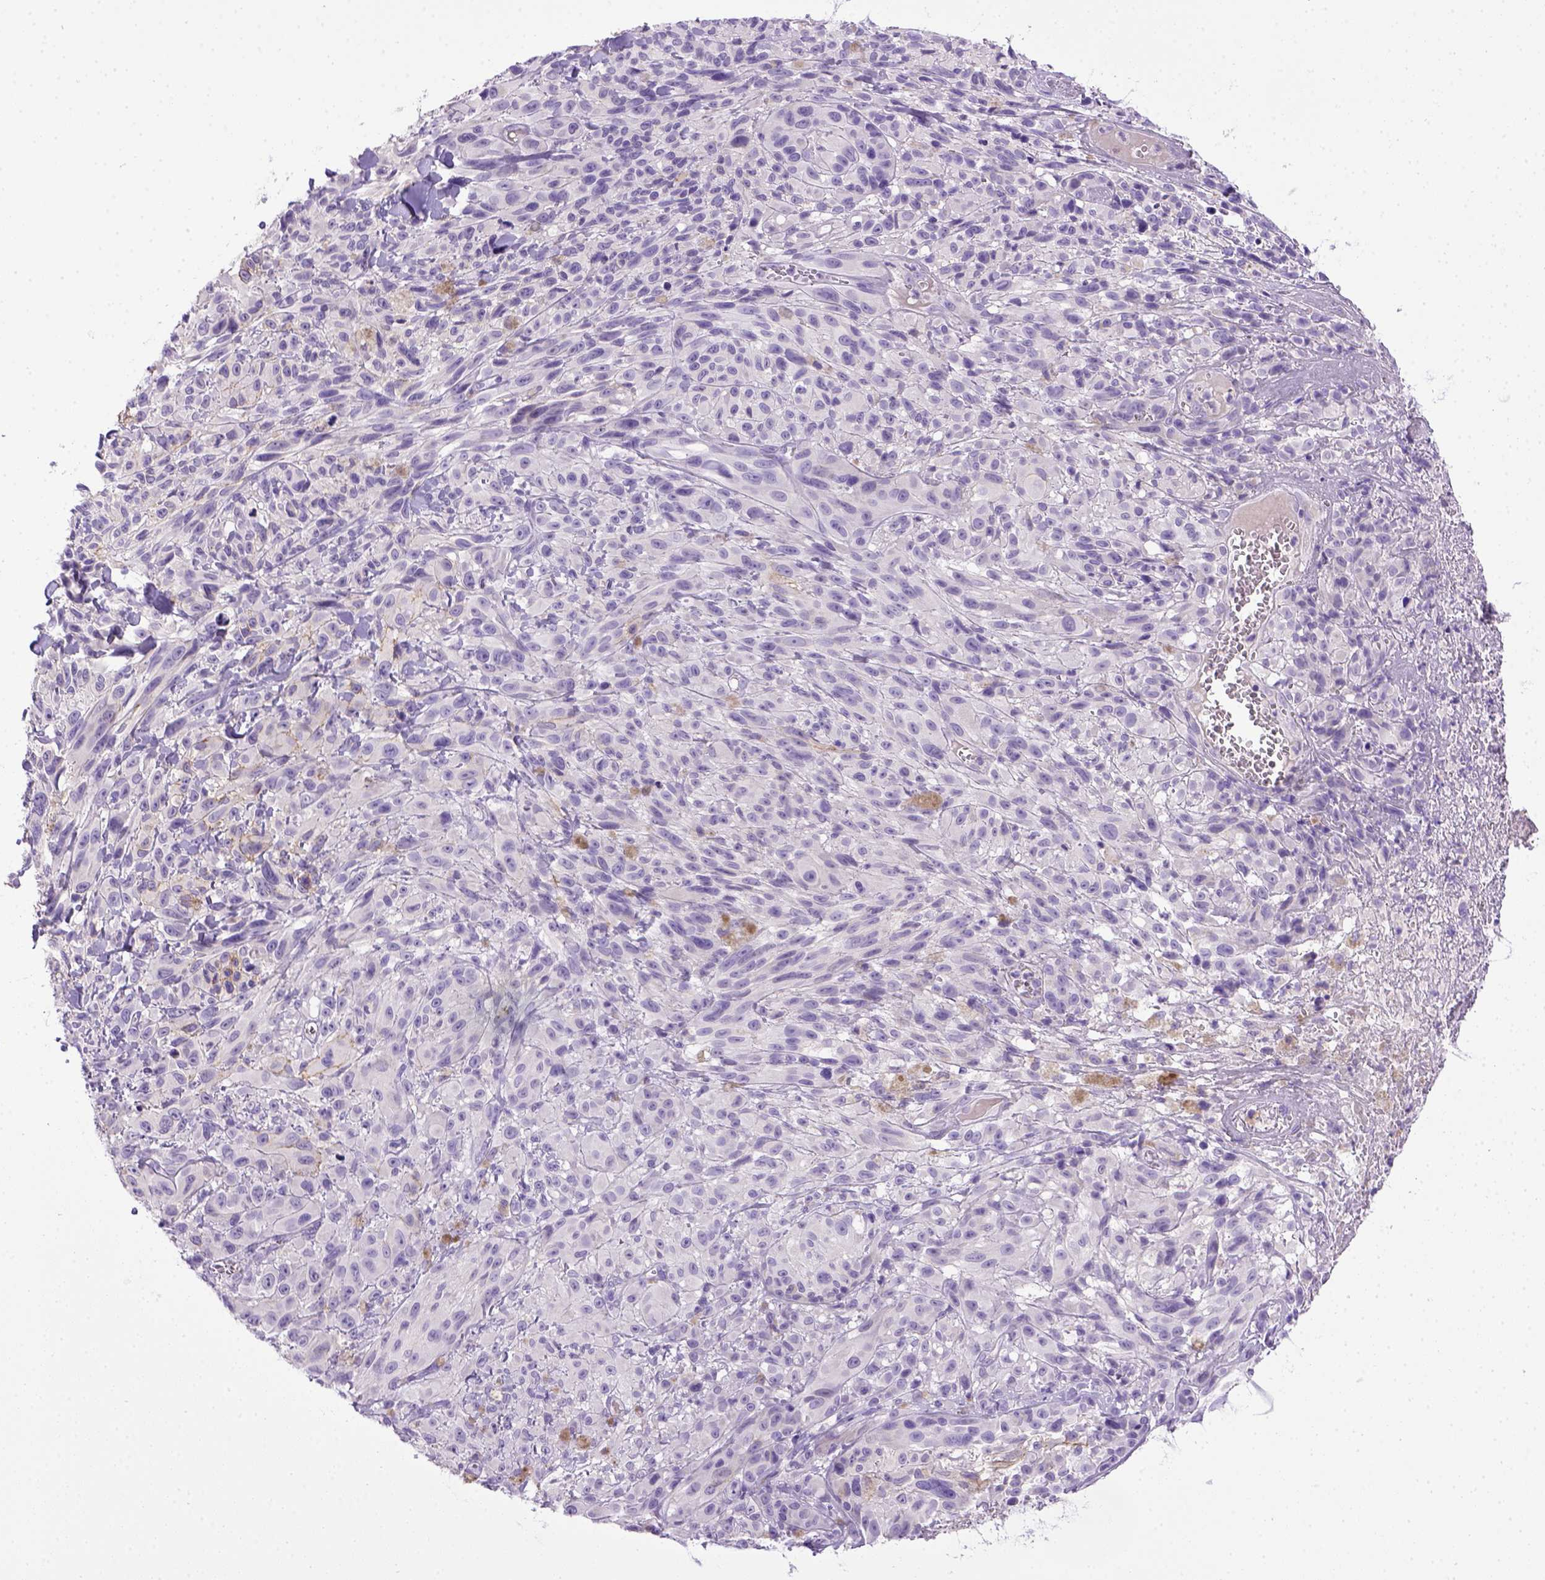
{"staining": {"intensity": "negative", "quantity": "none", "location": "none"}, "tissue": "melanoma", "cell_type": "Tumor cells", "image_type": "cancer", "snomed": [{"axis": "morphology", "description": "Malignant melanoma, NOS"}, {"axis": "topography", "description": "Skin"}], "caption": "Micrograph shows no significant protein expression in tumor cells of malignant melanoma. The staining is performed using DAB brown chromogen with nuclei counter-stained in using hematoxylin.", "gene": "CDH1", "patient": {"sex": "male", "age": 83}}